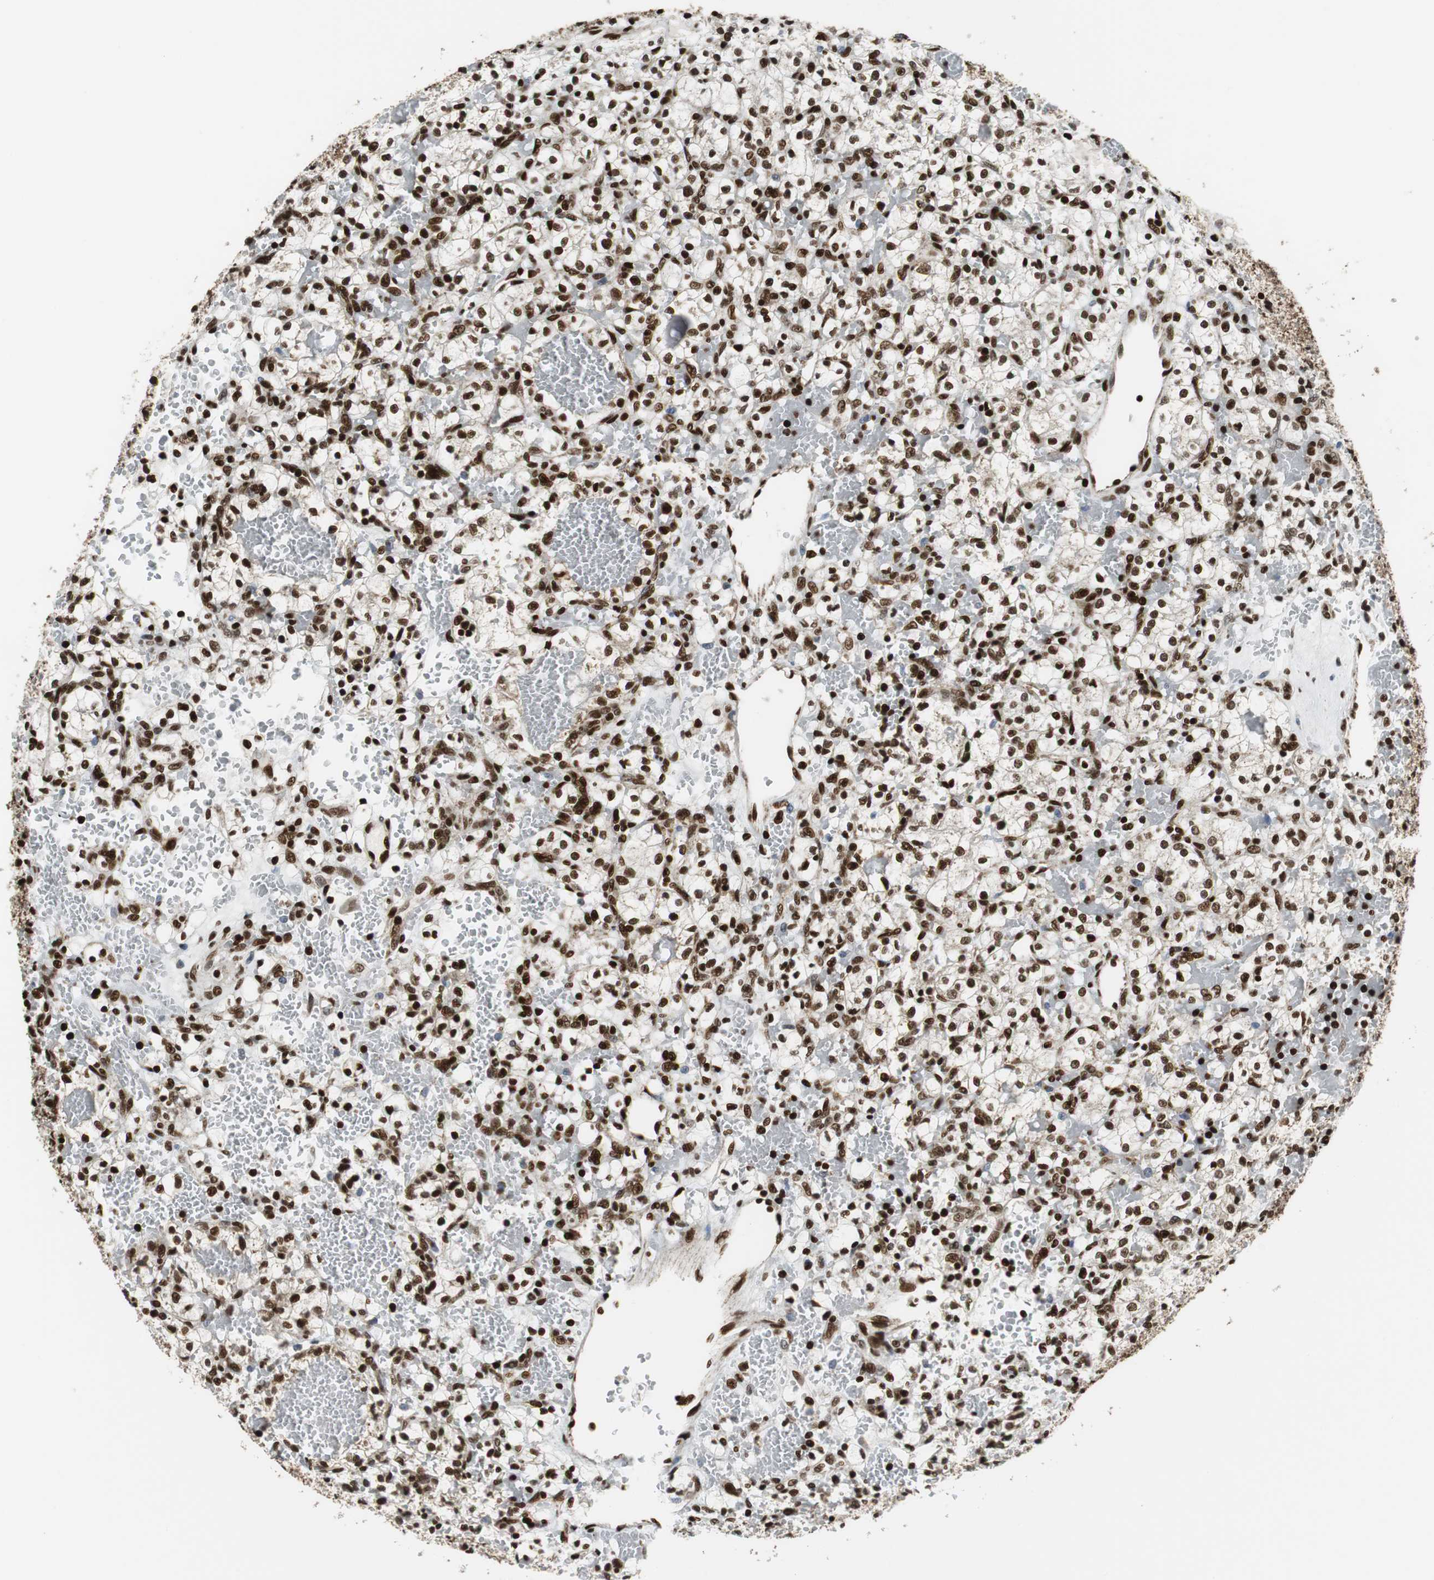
{"staining": {"intensity": "strong", "quantity": ">75%", "location": "nuclear"}, "tissue": "renal cancer", "cell_type": "Tumor cells", "image_type": "cancer", "snomed": [{"axis": "morphology", "description": "Adenocarcinoma, NOS"}, {"axis": "topography", "description": "Kidney"}], "caption": "Protein expression analysis of renal adenocarcinoma reveals strong nuclear positivity in about >75% of tumor cells. (IHC, brightfield microscopy, high magnification).", "gene": "HDAC1", "patient": {"sex": "female", "age": 60}}